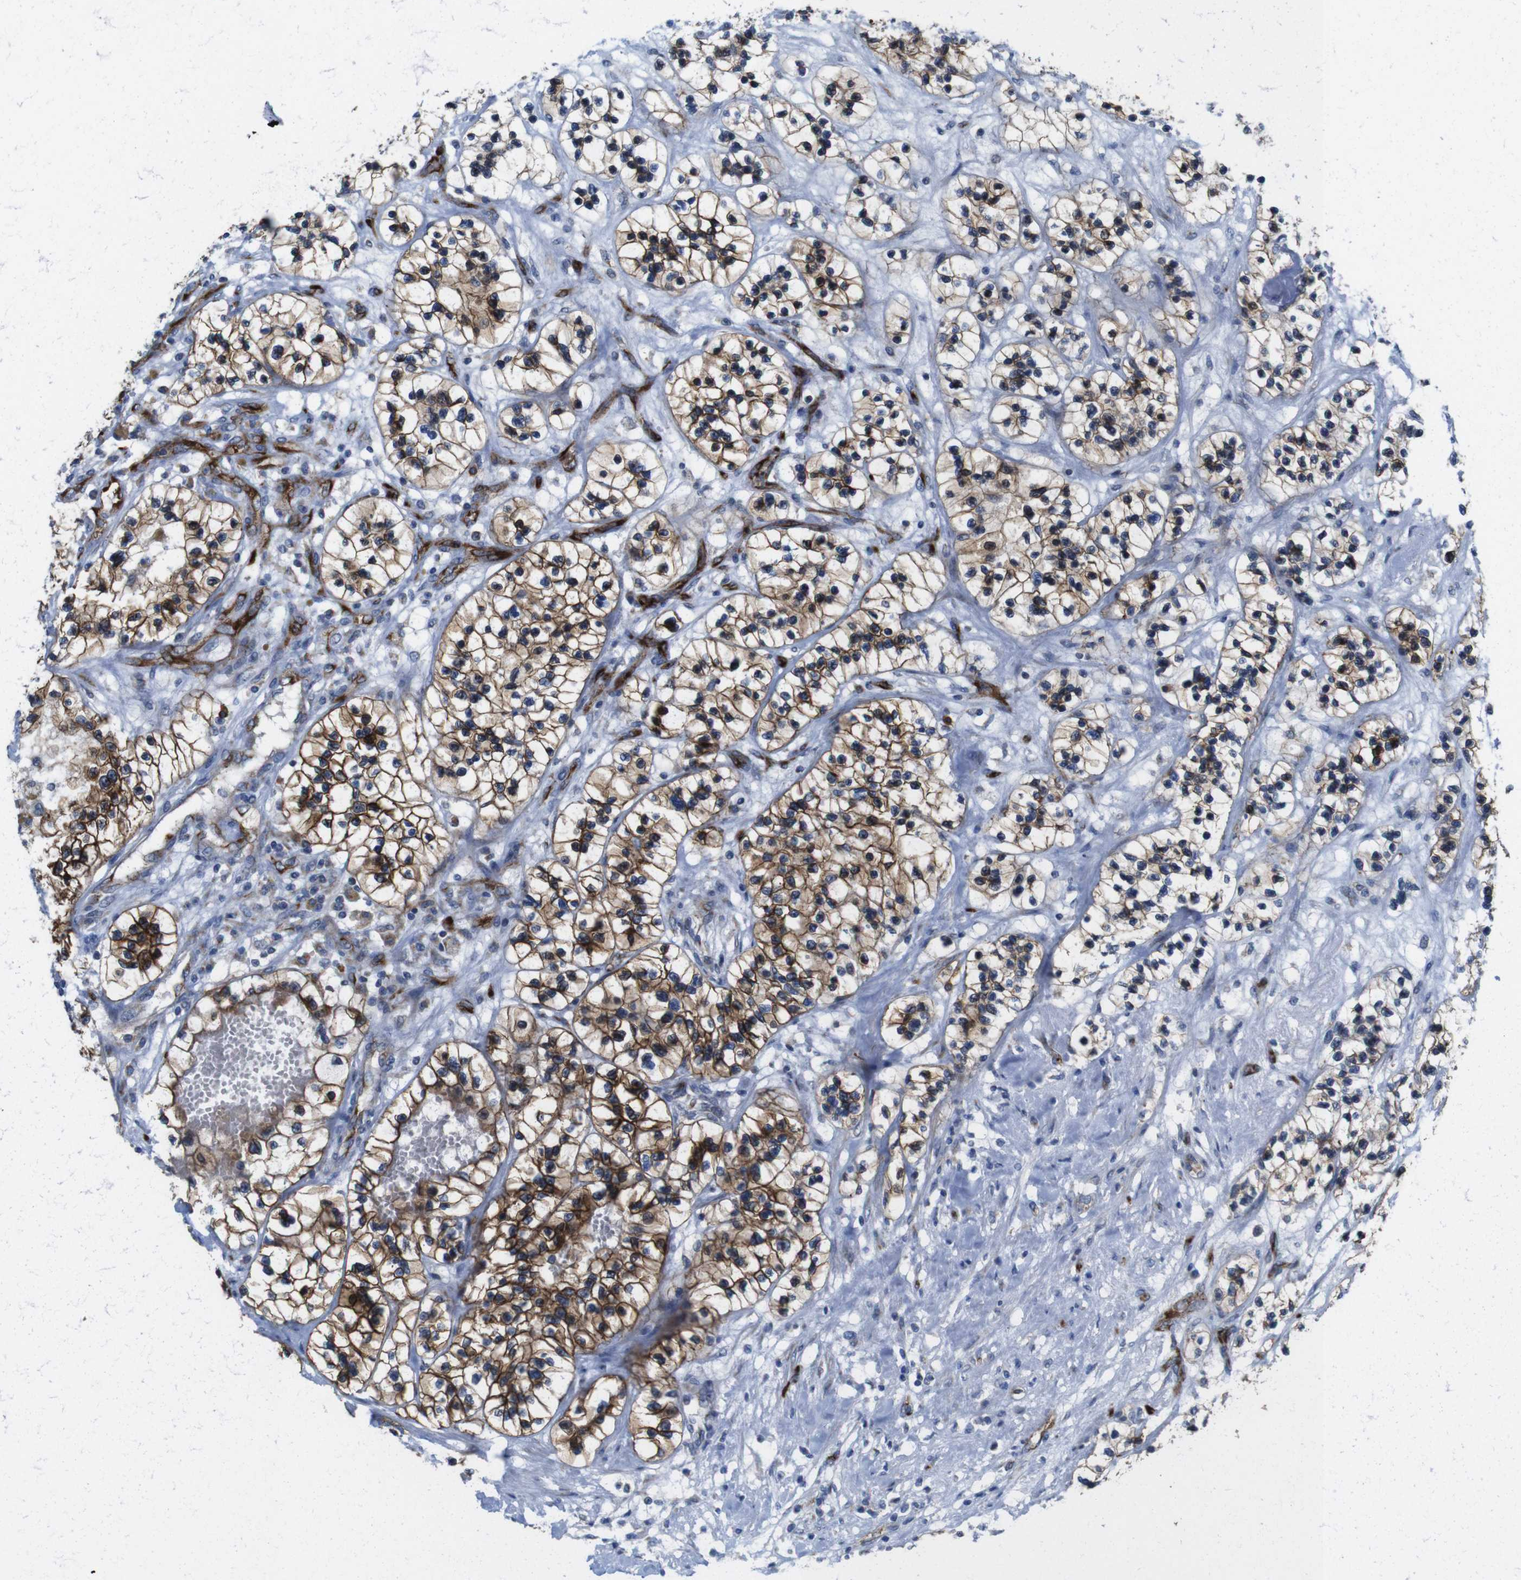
{"staining": {"intensity": "moderate", "quantity": "25%-75%", "location": "cytoplasmic/membranous"}, "tissue": "renal cancer", "cell_type": "Tumor cells", "image_type": "cancer", "snomed": [{"axis": "morphology", "description": "Adenocarcinoma, NOS"}, {"axis": "topography", "description": "Kidney"}], "caption": "A histopathology image of renal cancer stained for a protein exhibits moderate cytoplasmic/membranous brown staining in tumor cells.", "gene": "EFCAB14", "patient": {"sex": "female", "age": 57}}